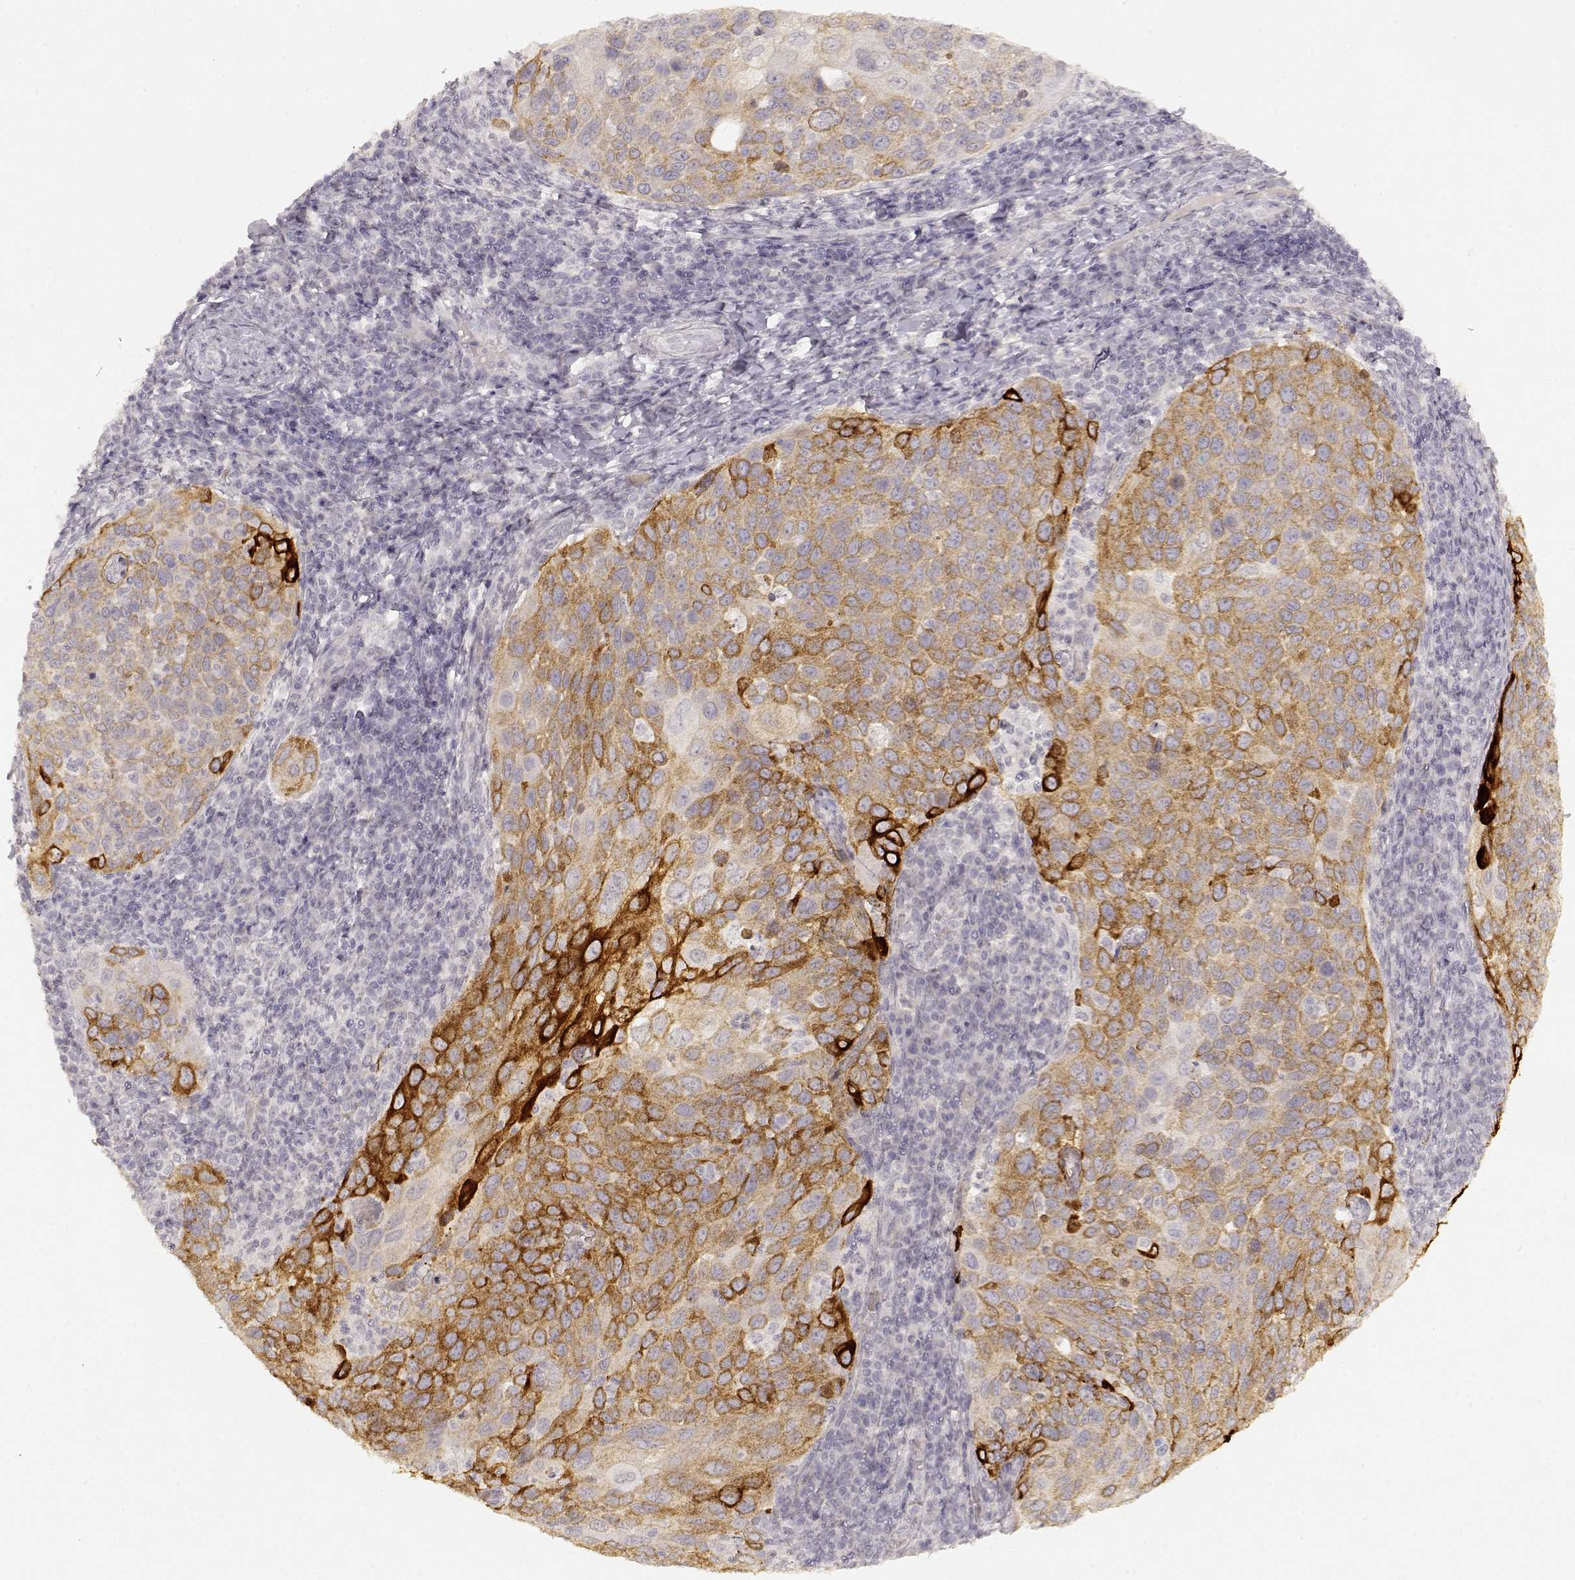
{"staining": {"intensity": "strong", "quantity": "<25%", "location": "cytoplasmic/membranous"}, "tissue": "cervical cancer", "cell_type": "Tumor cells", "image_type": "cancer", "snomed": [{"axis": "morphology", "description": "Squamous cell carcinoma, NOS"}, {"axis": "topography", "description": "Cervix"}], "caption": "Immunohistochemistry photomicrograph of squamous cell carcinoma (cervical) stained for a protein (brown), which shows medium levels of strong cytoplasmic/membranous expression in about <25% of tumor cells.", "gene": "LAMC2", "patient": {"sex": "female", "age": 54}}